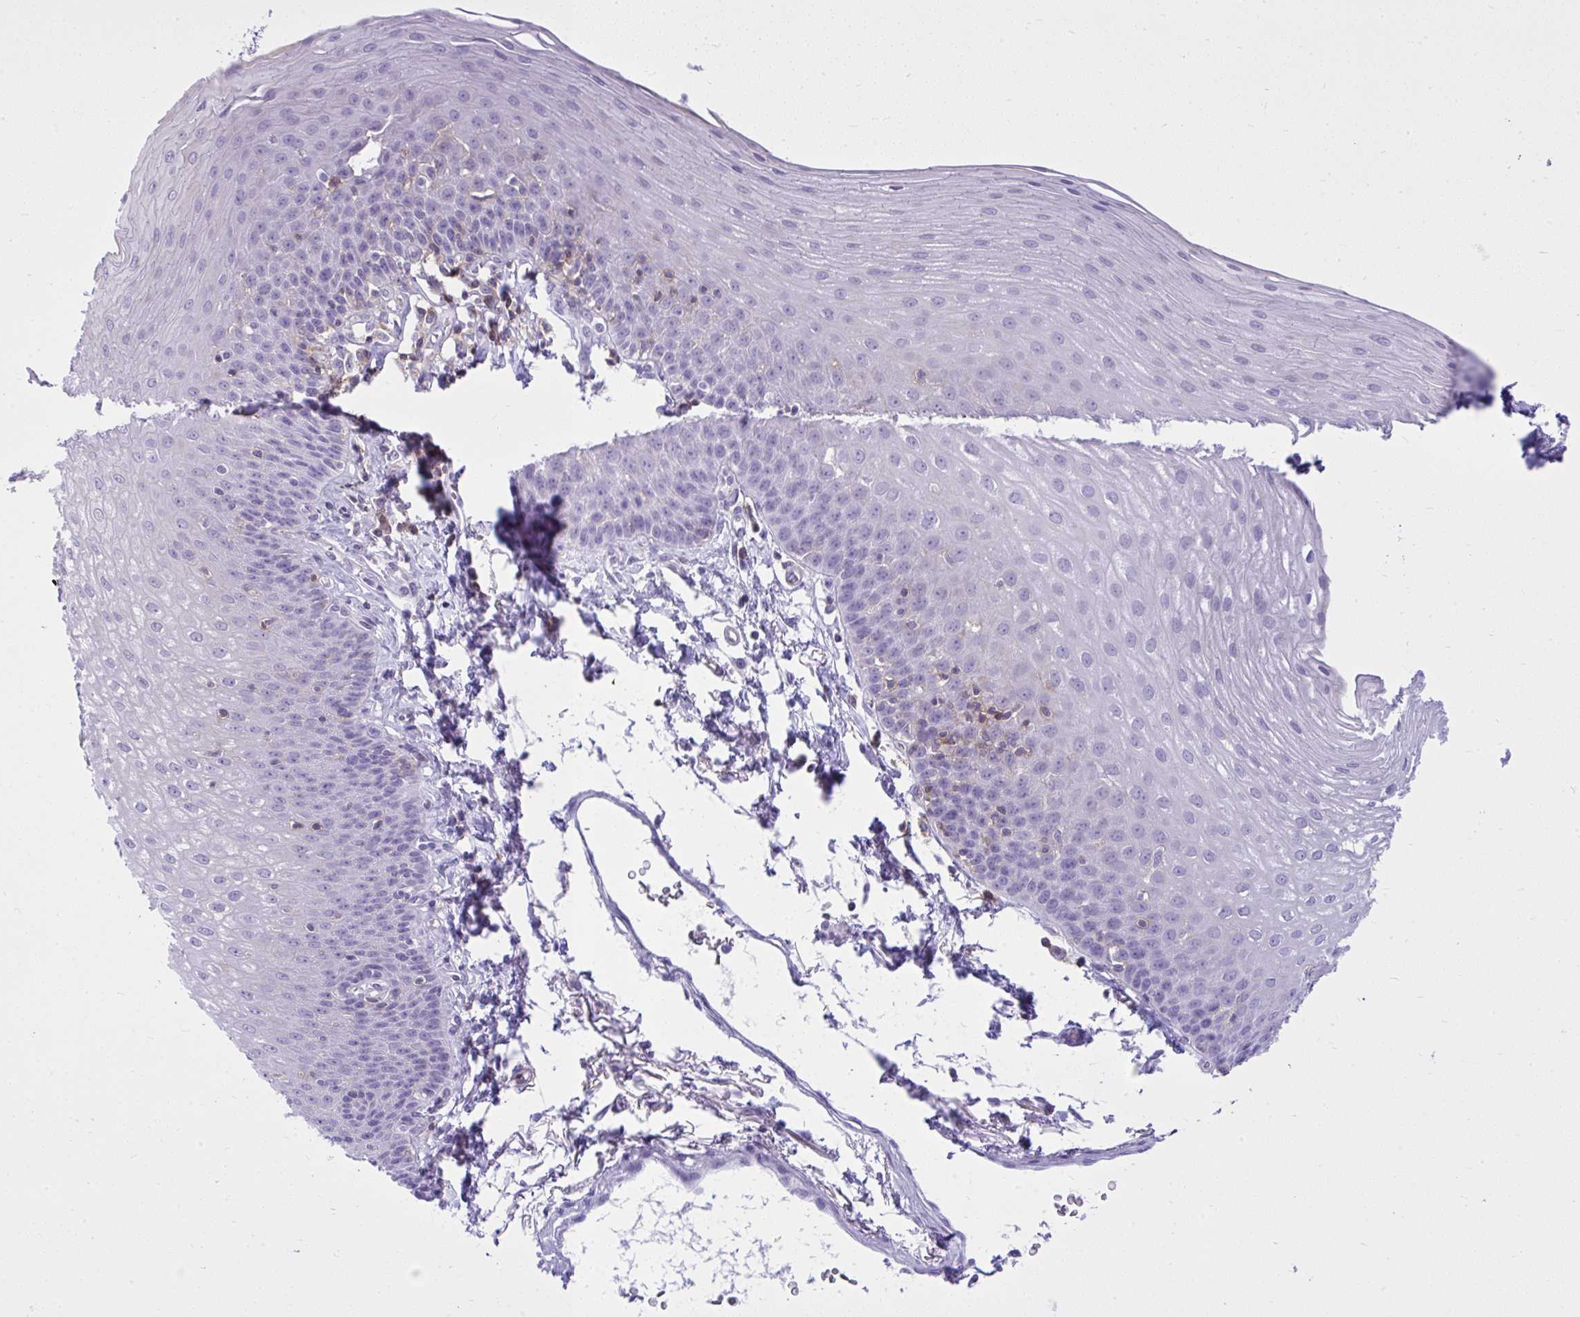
{"staining": {"intensity": "negative", "quantity": "none", "location": "none"}, "tissue": "esophagus", "cell_type": "Squamous epithelial cells", "image_type": "normal", "snomed": [{"axis": "morphology", "description": "Normal tissue, NOS"}, {"axis": "topography", "description": "Esophagus"}], "caption": "Immunohistochemical staining of normal human esophagus exhibits no significant positivity in squamous epithelial cells. (DAB (3,3'-diaminobenzidine) IHC visualized using brightfield microscopy, high magnification).", "gene": "GPRIN3", "patient": {"sex": "female", "age": 81}}